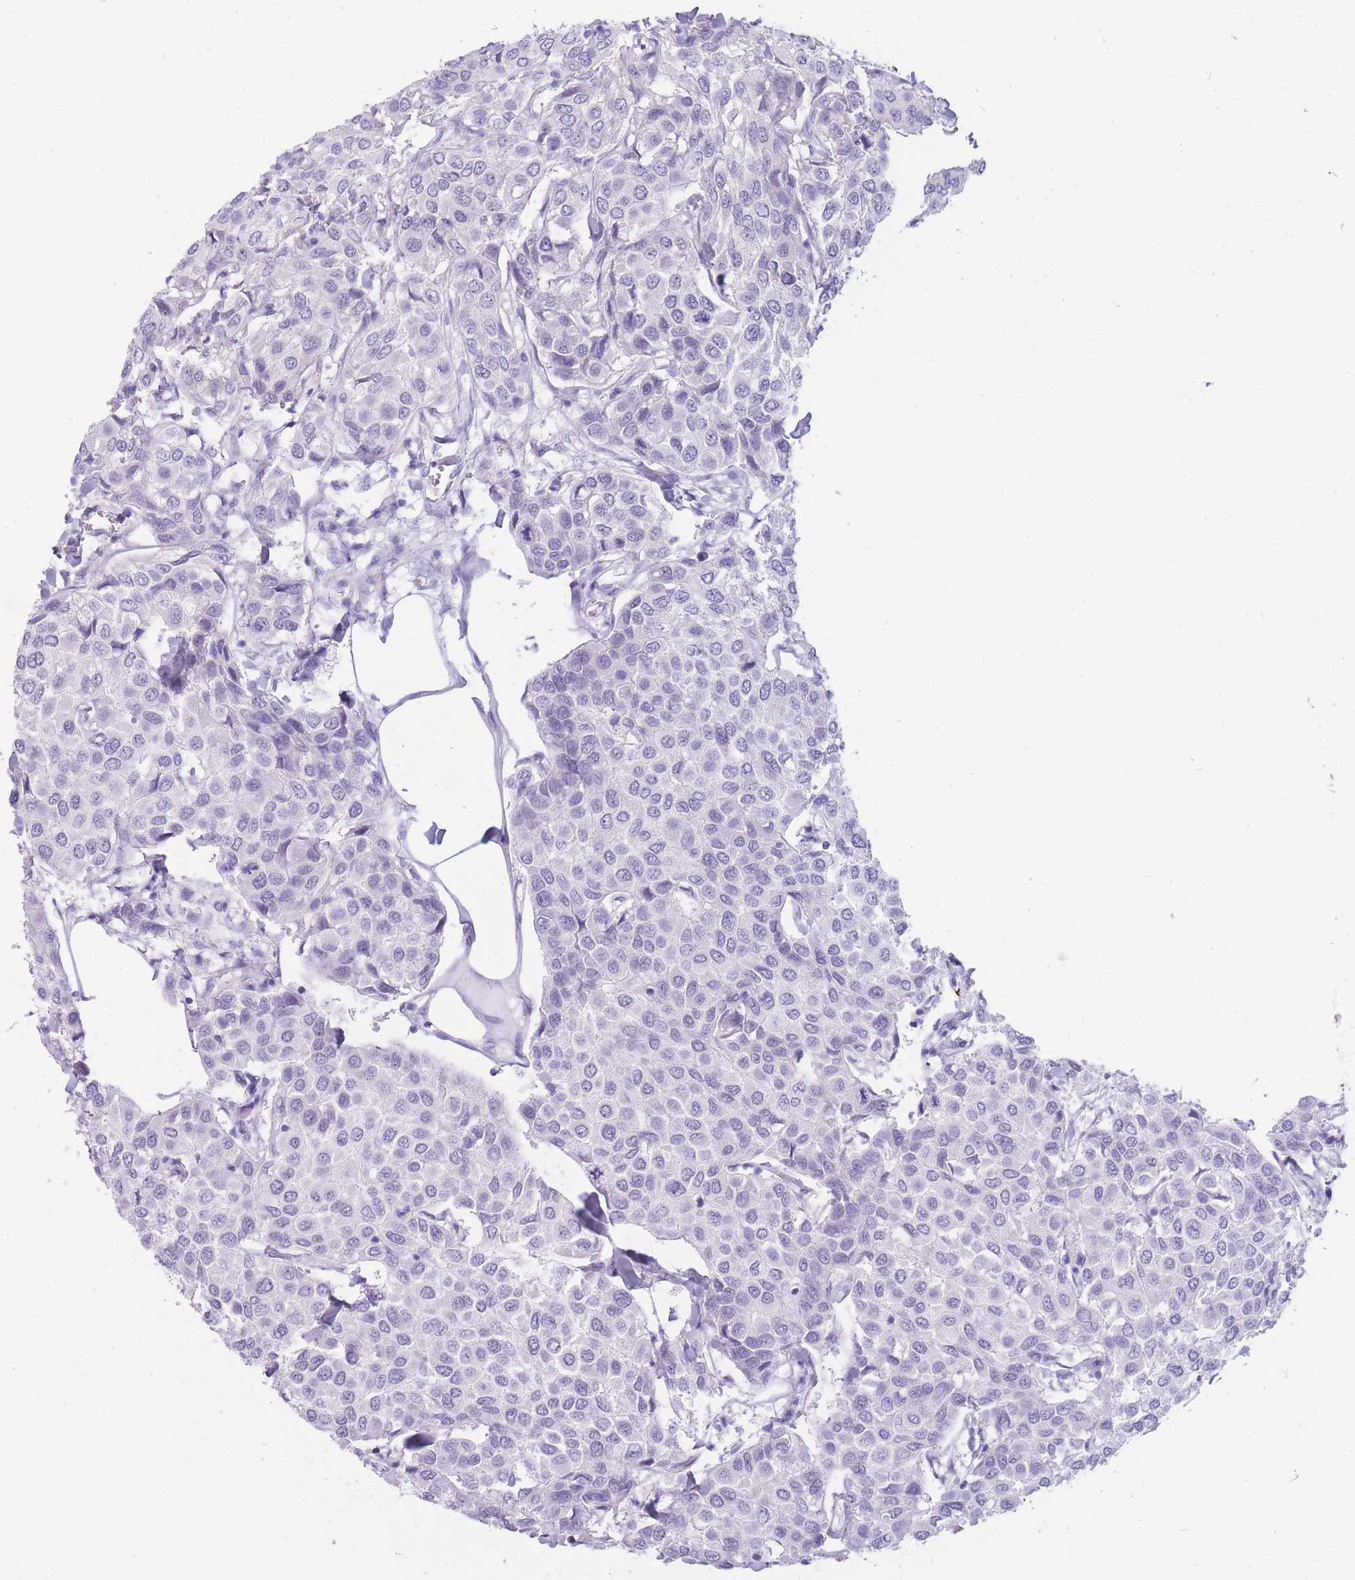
{"staining": {"intensity": "negative", "quantity": "none", "location": "none"}, "tissue": "breast cancer", "cell_type": "Tumor cells", "image_type": "cancer", "snomed": [{"axis": "morphology", "description": "Duct carcinoma"}, {"axis": "topography", "description": "Breast"}], "caption": "Immunohistochemistry (IHC) histopathology image of neoplastic tissue: breast cancer stained with DAB displays no significant protein staining in tumor cells.", "gene": "MTSS2", "patient": {"sex": "female", "age": 55}}